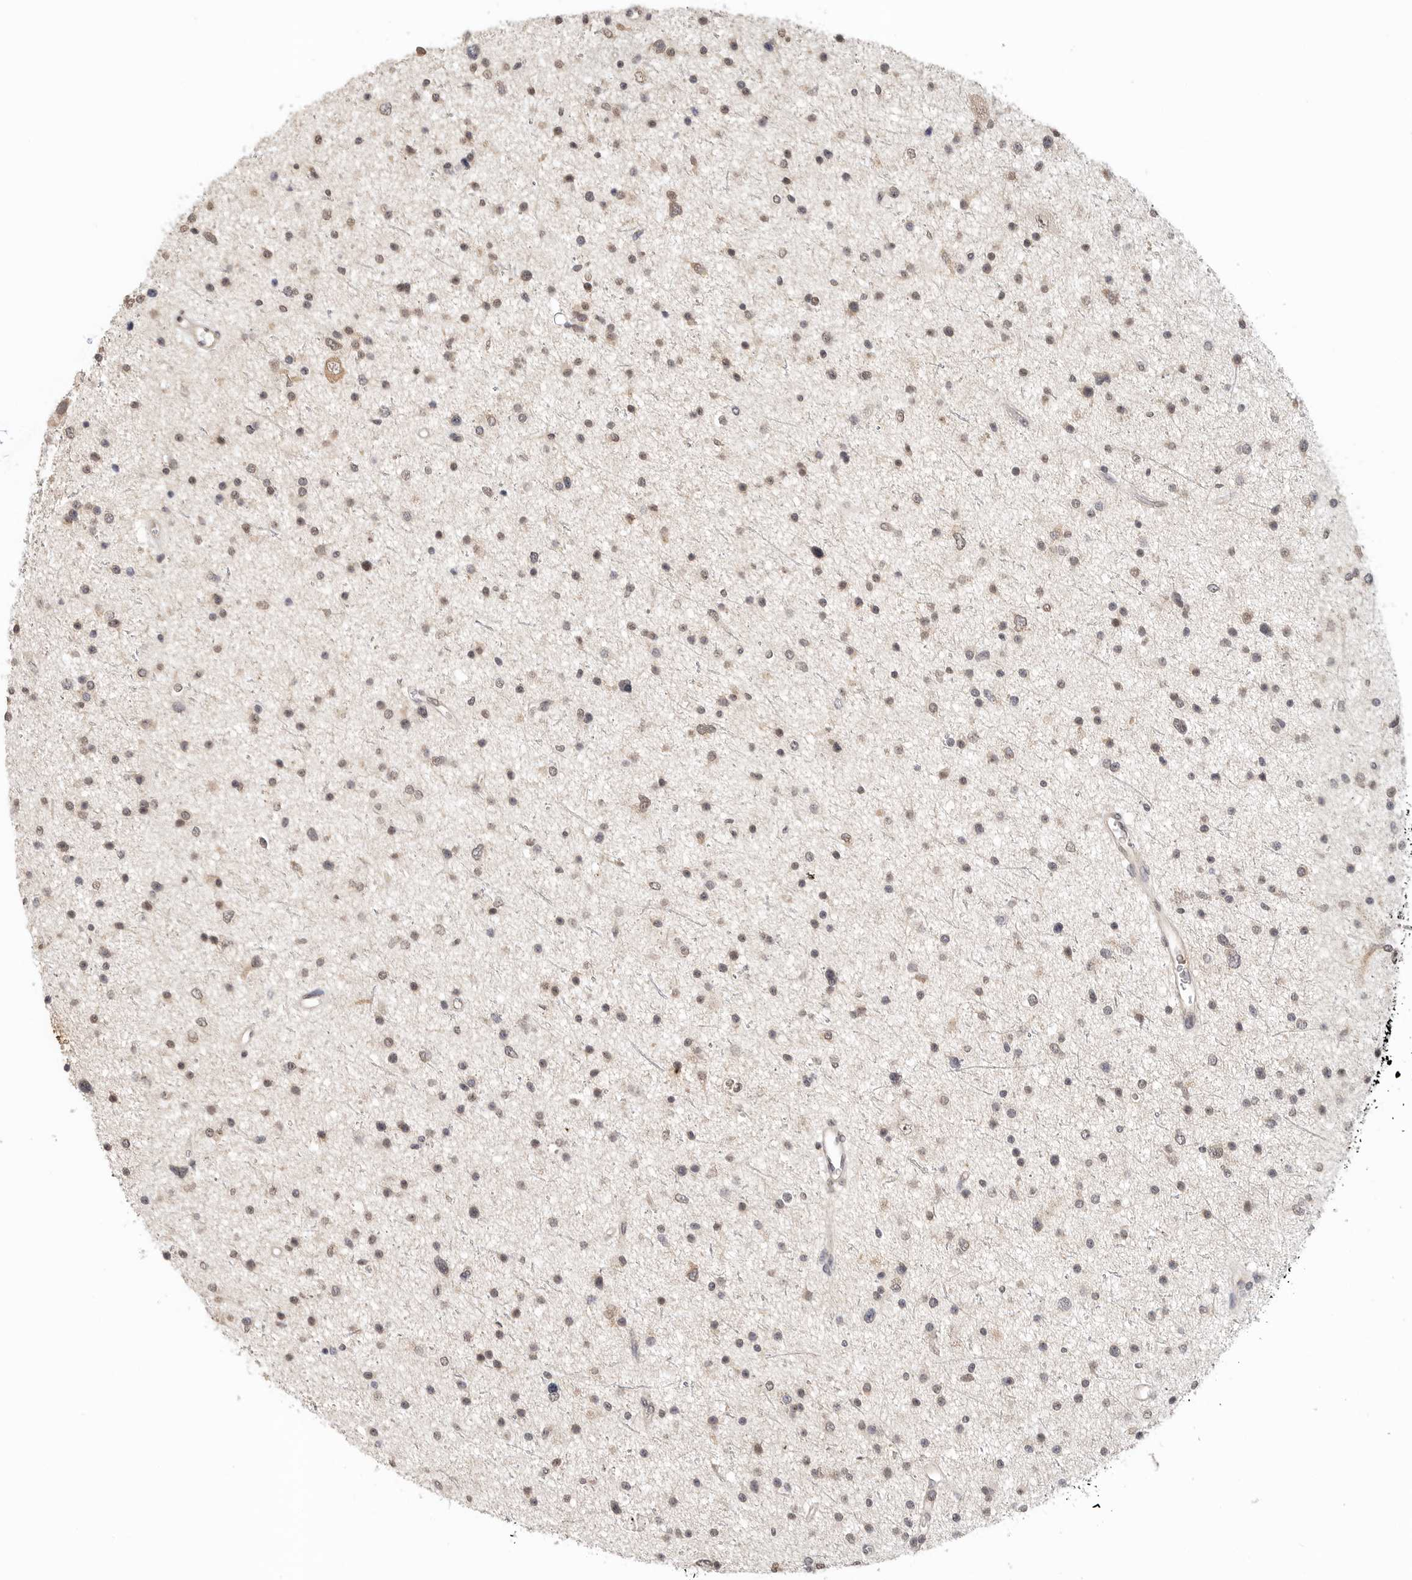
{"staining": {"intensity": "moderate", "quantity": "25%-75%", "location": "nuclear"}, "tissue": "glioma", "cell_type": "Tumor cells", "image_type": "cancer", "snomed": [{"axis": "morphology", "description": "Glioma, malignant, Low grade"}, {"axis": "topography", "description": "Brain"}], "caption": "Protein staining reveals moderate nuclear positivity in approximately 25%-75% of tumor cells in malignant glioma (low-grade). (DAB IHC, brown staining for protein, blue staining for nuclei).", "gene": "METAP1", "patient": {"sex": "female", "age": 37}}